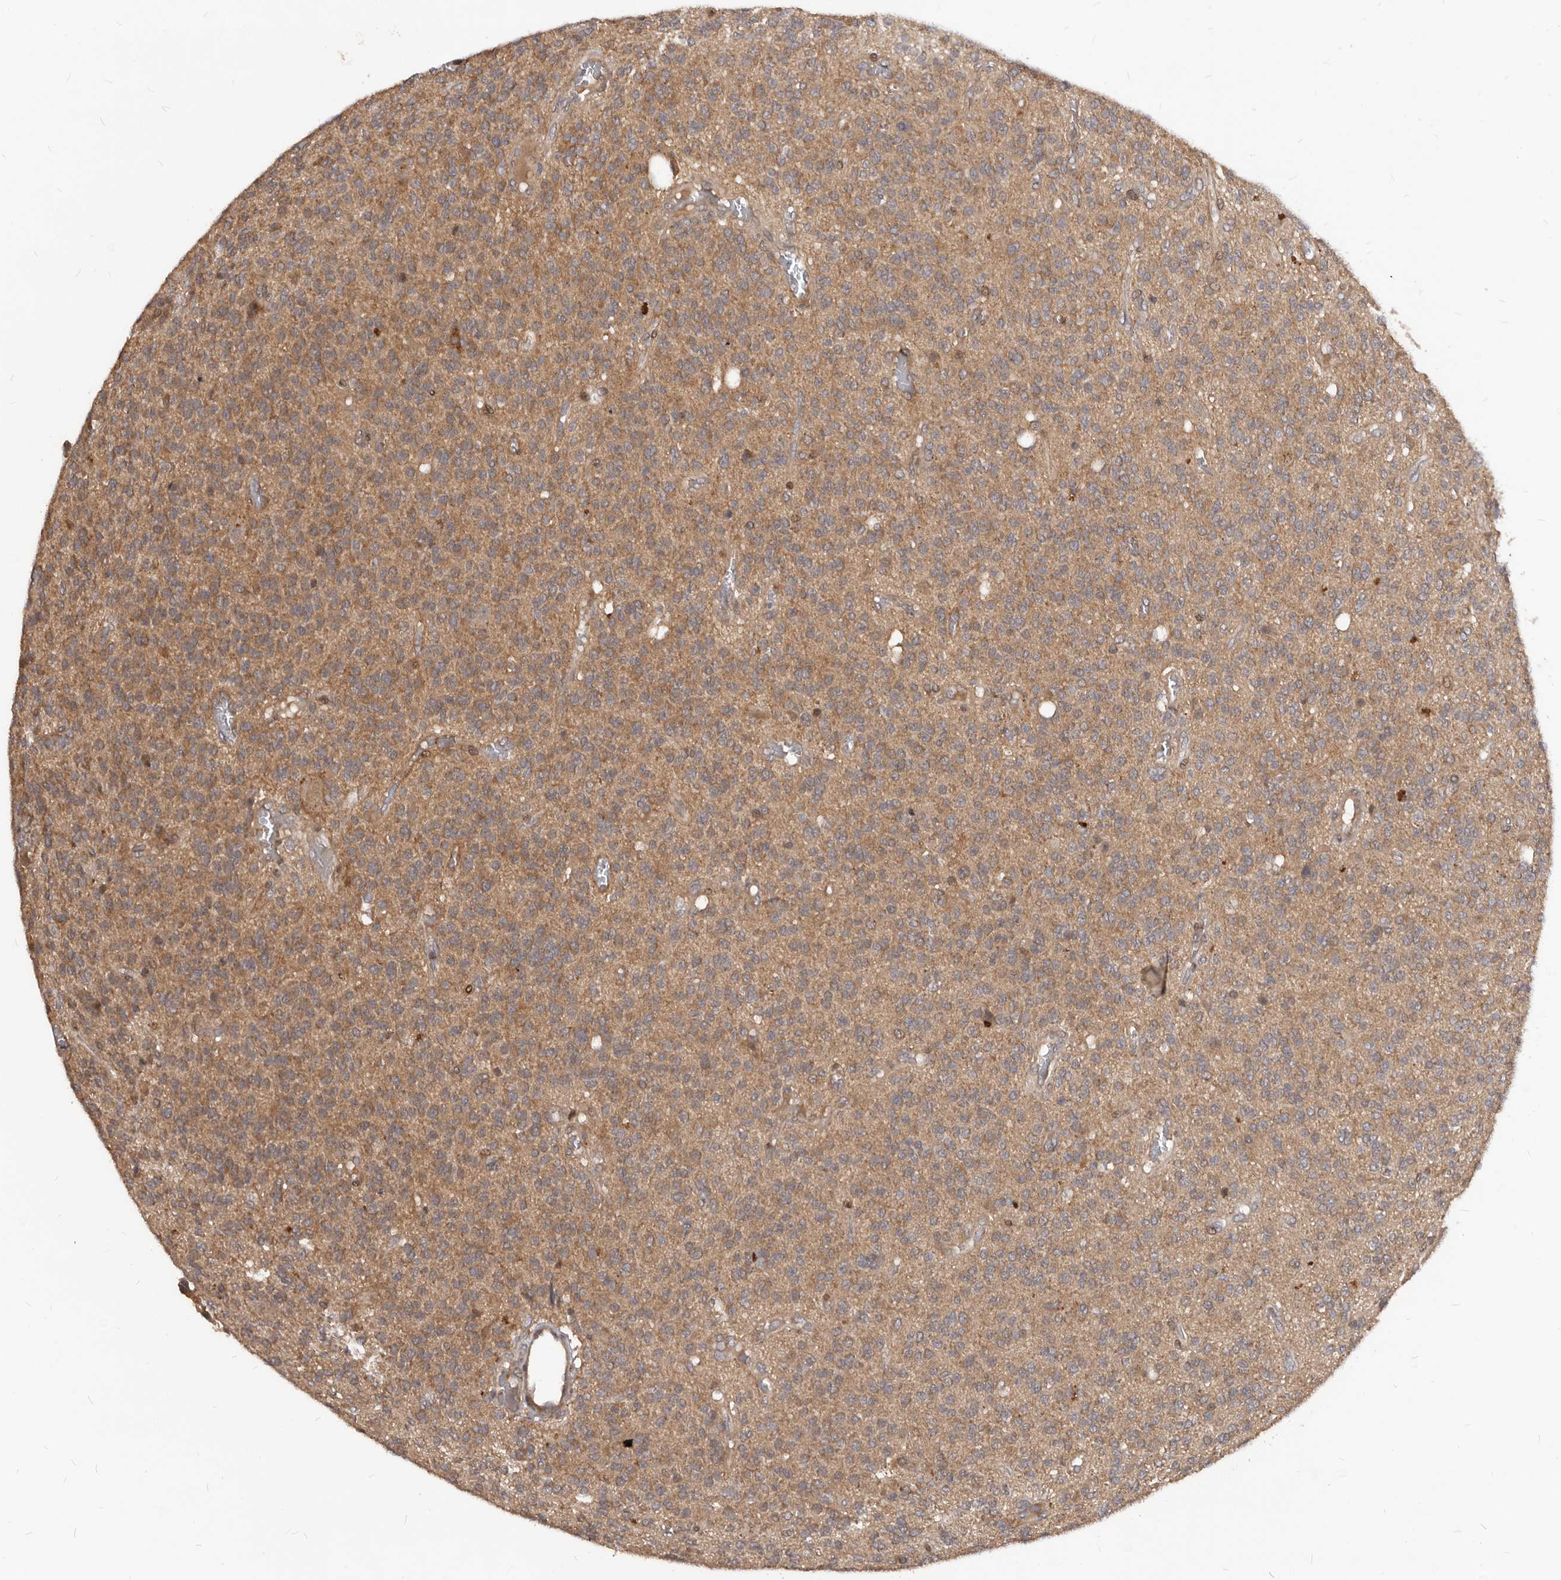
{"staining": {"intensity": "moderate", "quantity": ">75%", "location": "cytoplasmic/membranous"}, "tissue": "glioma", "cell_type": "Tumor cells", "image_type": "cancer", "snomed": [{"axis": "morphology", "description": "Glioma, malignant, High grade"}, {"axis": "topography", "description": "Brain"}], "caption": "Tumor cells exhibit moderate cytoplasmic/membranous positivity in approximately >75% of cells in glioma.", "gene": "GABPB2", "patient": {"sex": "male", "age": 34}}